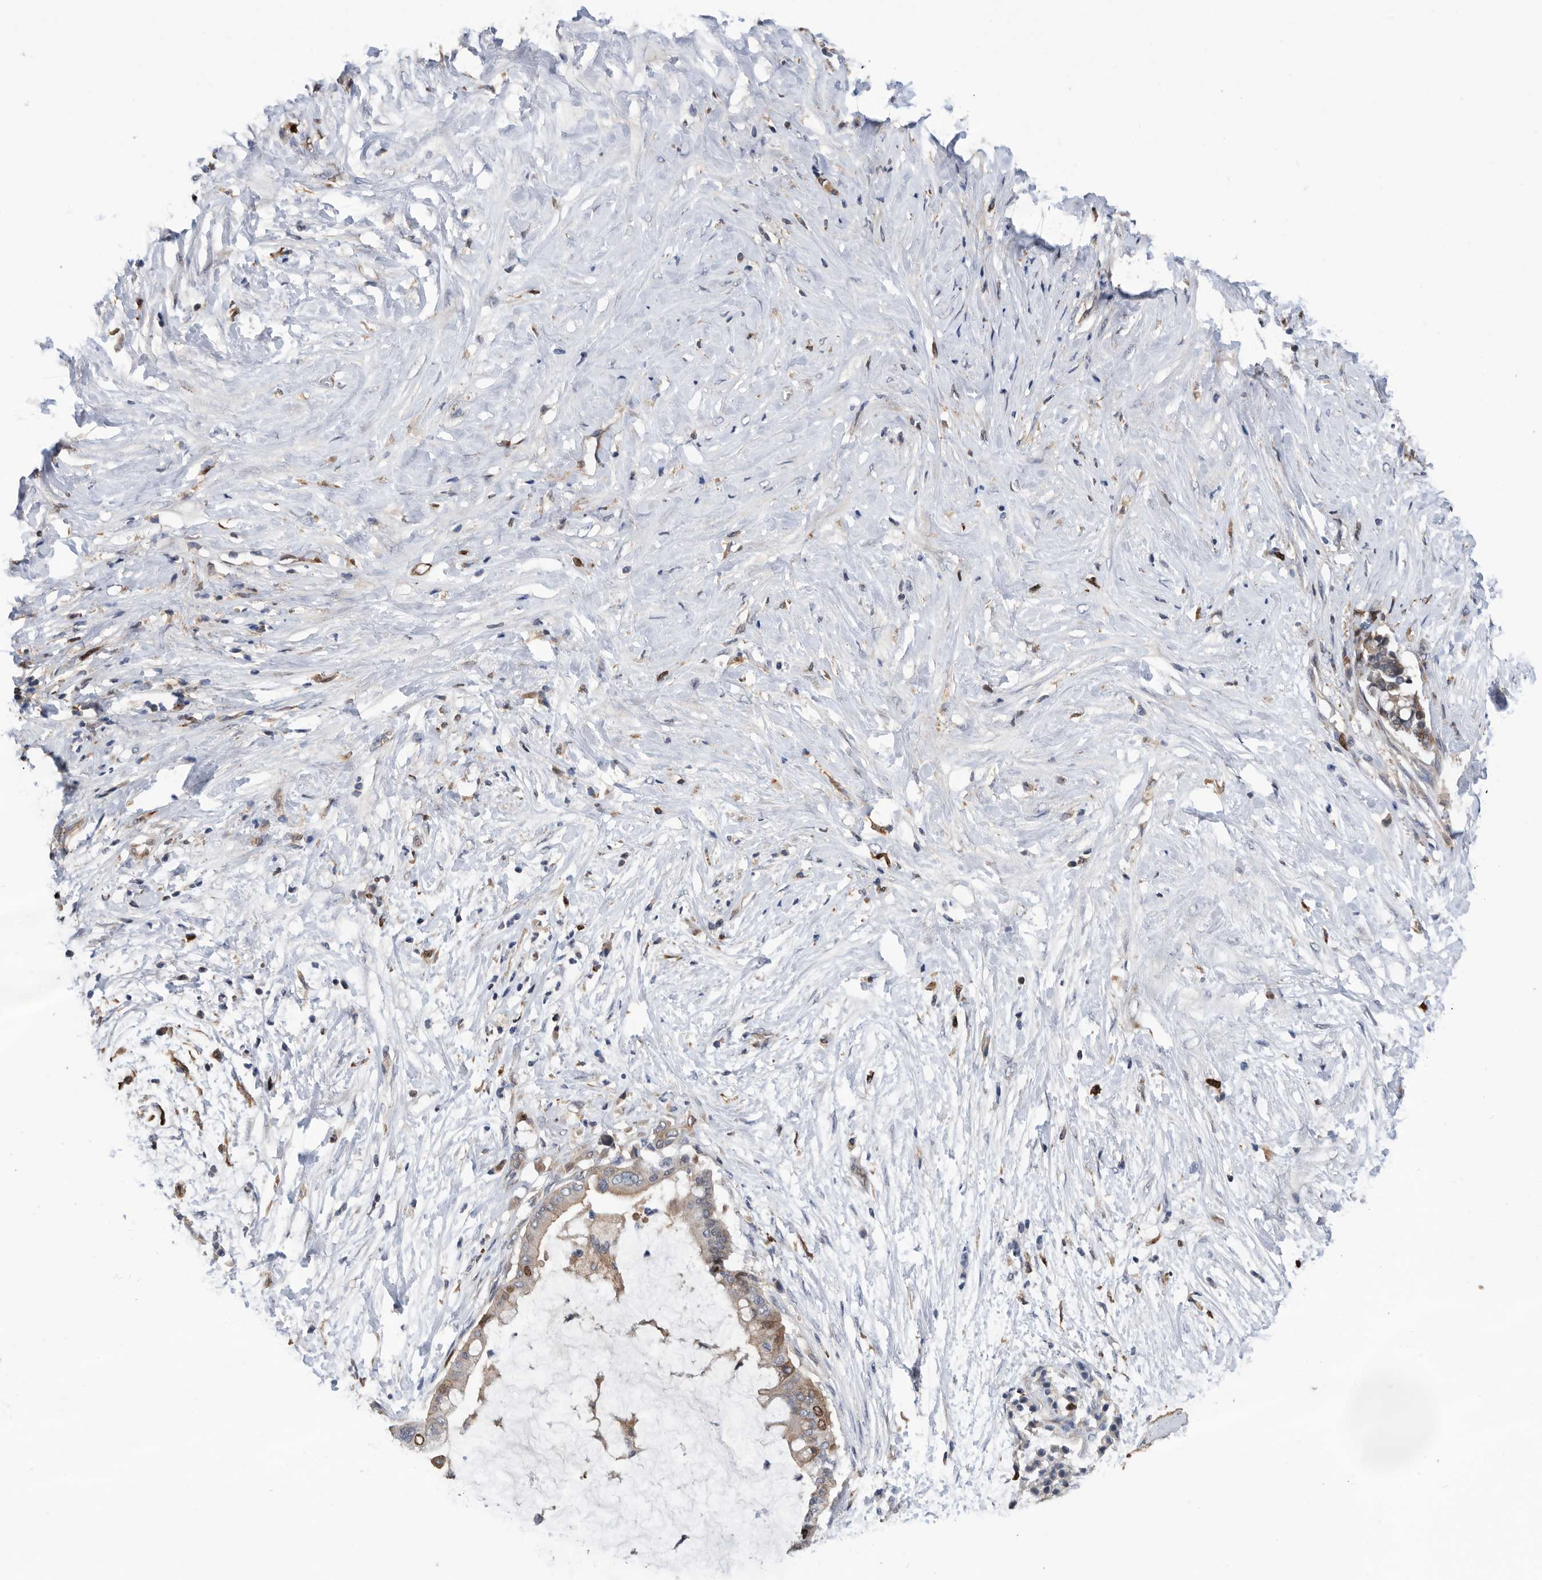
{"staining": {"intensity": "moderate", "quantity": "<25%", "location": "cytoplasmic/membranous,nuclear"}, "tissue": "pancreatic cancer", "cell_type": "Tumor cells", "image_type": "cancer", "snomed": [{"axis": "morphology", "description": "Adenocarcinoma, NOS"}, {"axis": "topography", "description": "Pancreas"}], "caption": "Pancreatic cancer (adenocarcinoma) stained with IHC shows moderate cytoplasmic/membranous and nuclear staining in about <25% of tumor cells.", "gene": "ATAD2", "patient": {"sex": "male", "age": 41}}